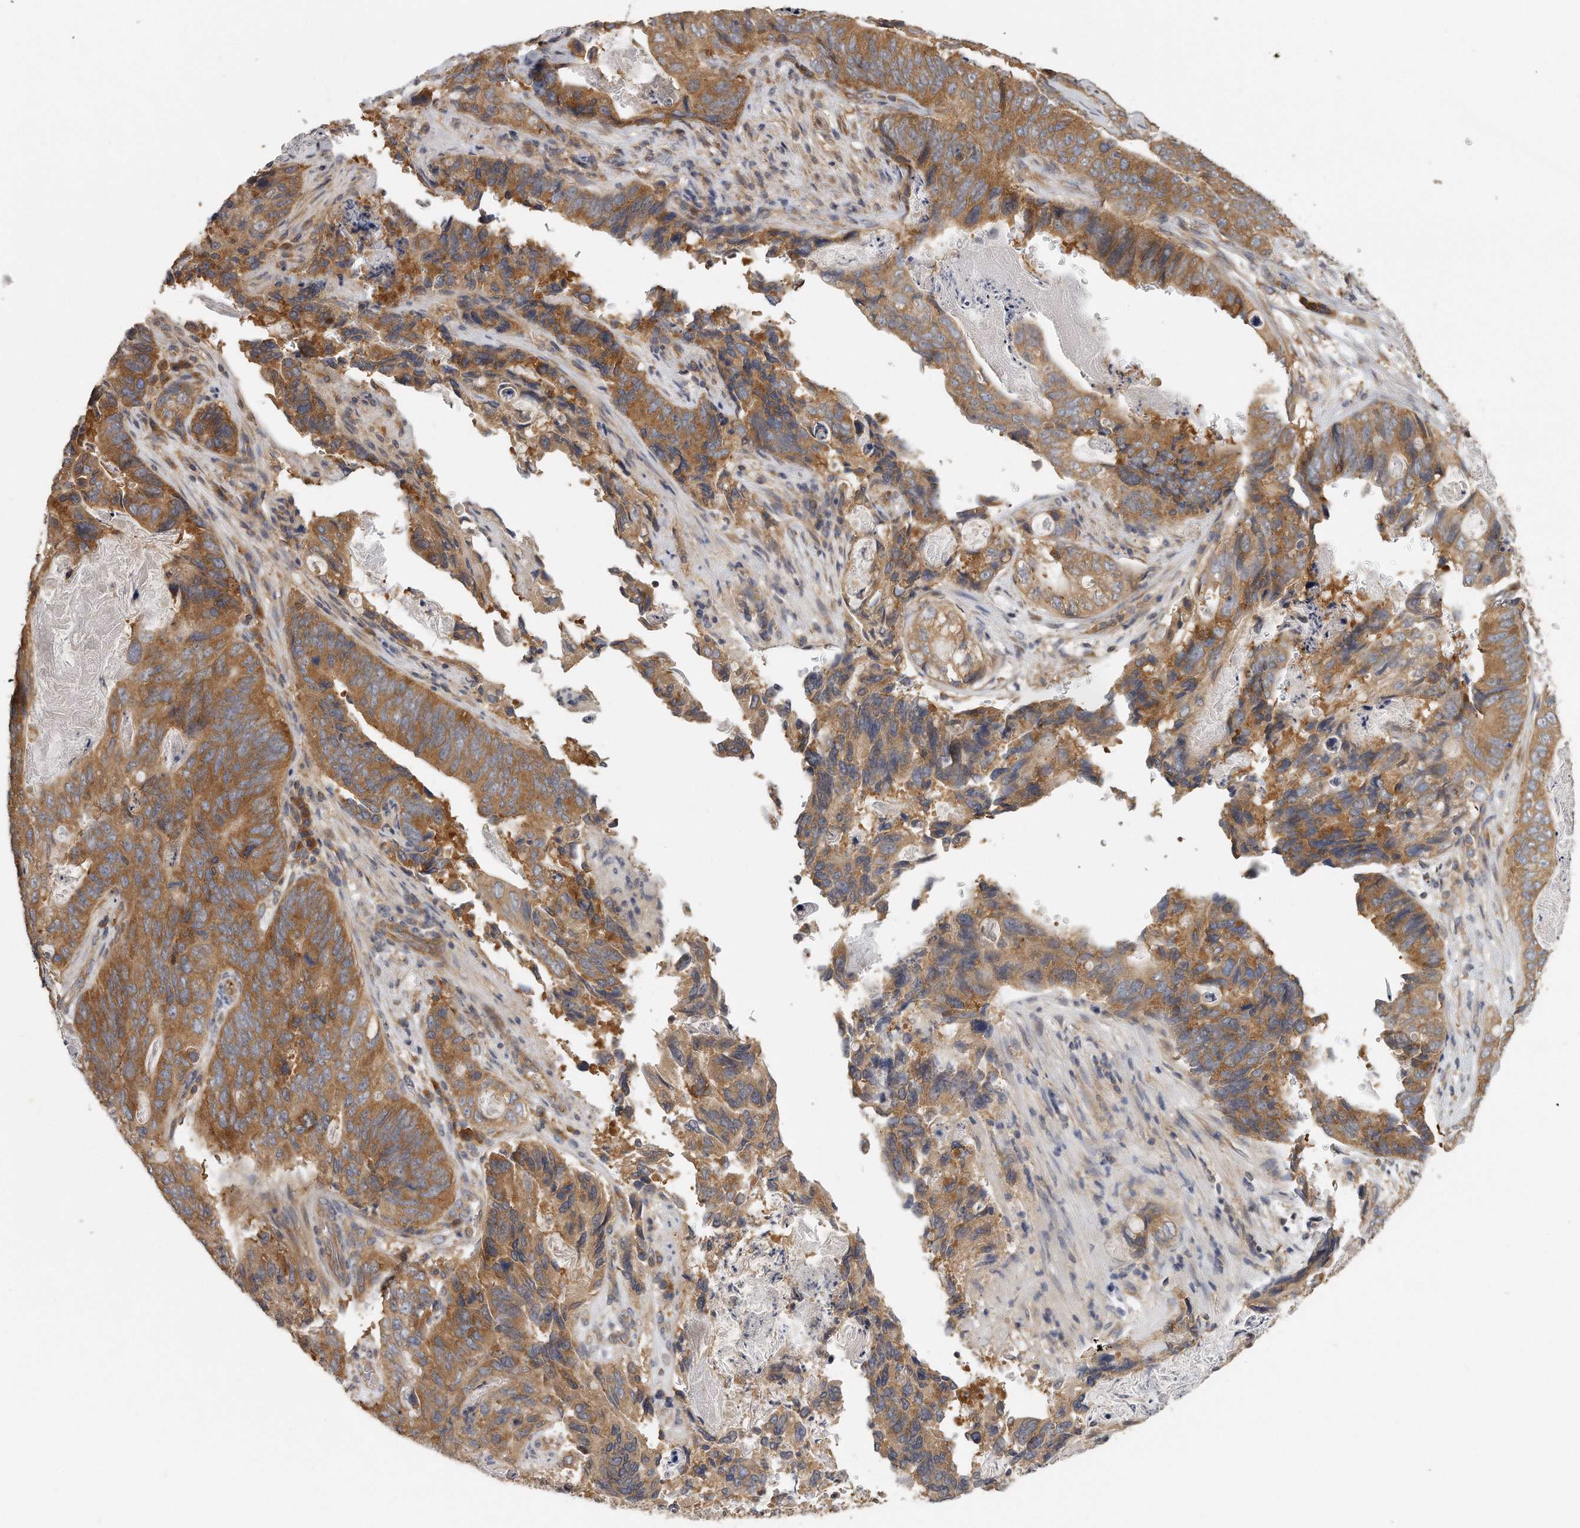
{"staining": {"intensity": "moderate", "quantity": ">75%", "location": "cytoplasmic/membranous"}, "tissue": "stomach cancer", "cell_type": "Tumor cells", "image_type": "cancer", "snomed": [{"axis": "morphology", "description": "Normal tissue, NOS"}, {"axis": "morphology", "description": "Adenocarcinoma, NOS"}, {"axis": "topography", "description": "Stomach"}], "caption": "The photomicrograph shows staining of adenocarcinoma (stomach), revealing moderate cytoplasmic/membranous protein positivity (brown color) within tumor cells.", "gene": "EIF3I", "patient": {"sex": "female", "age": 89}}